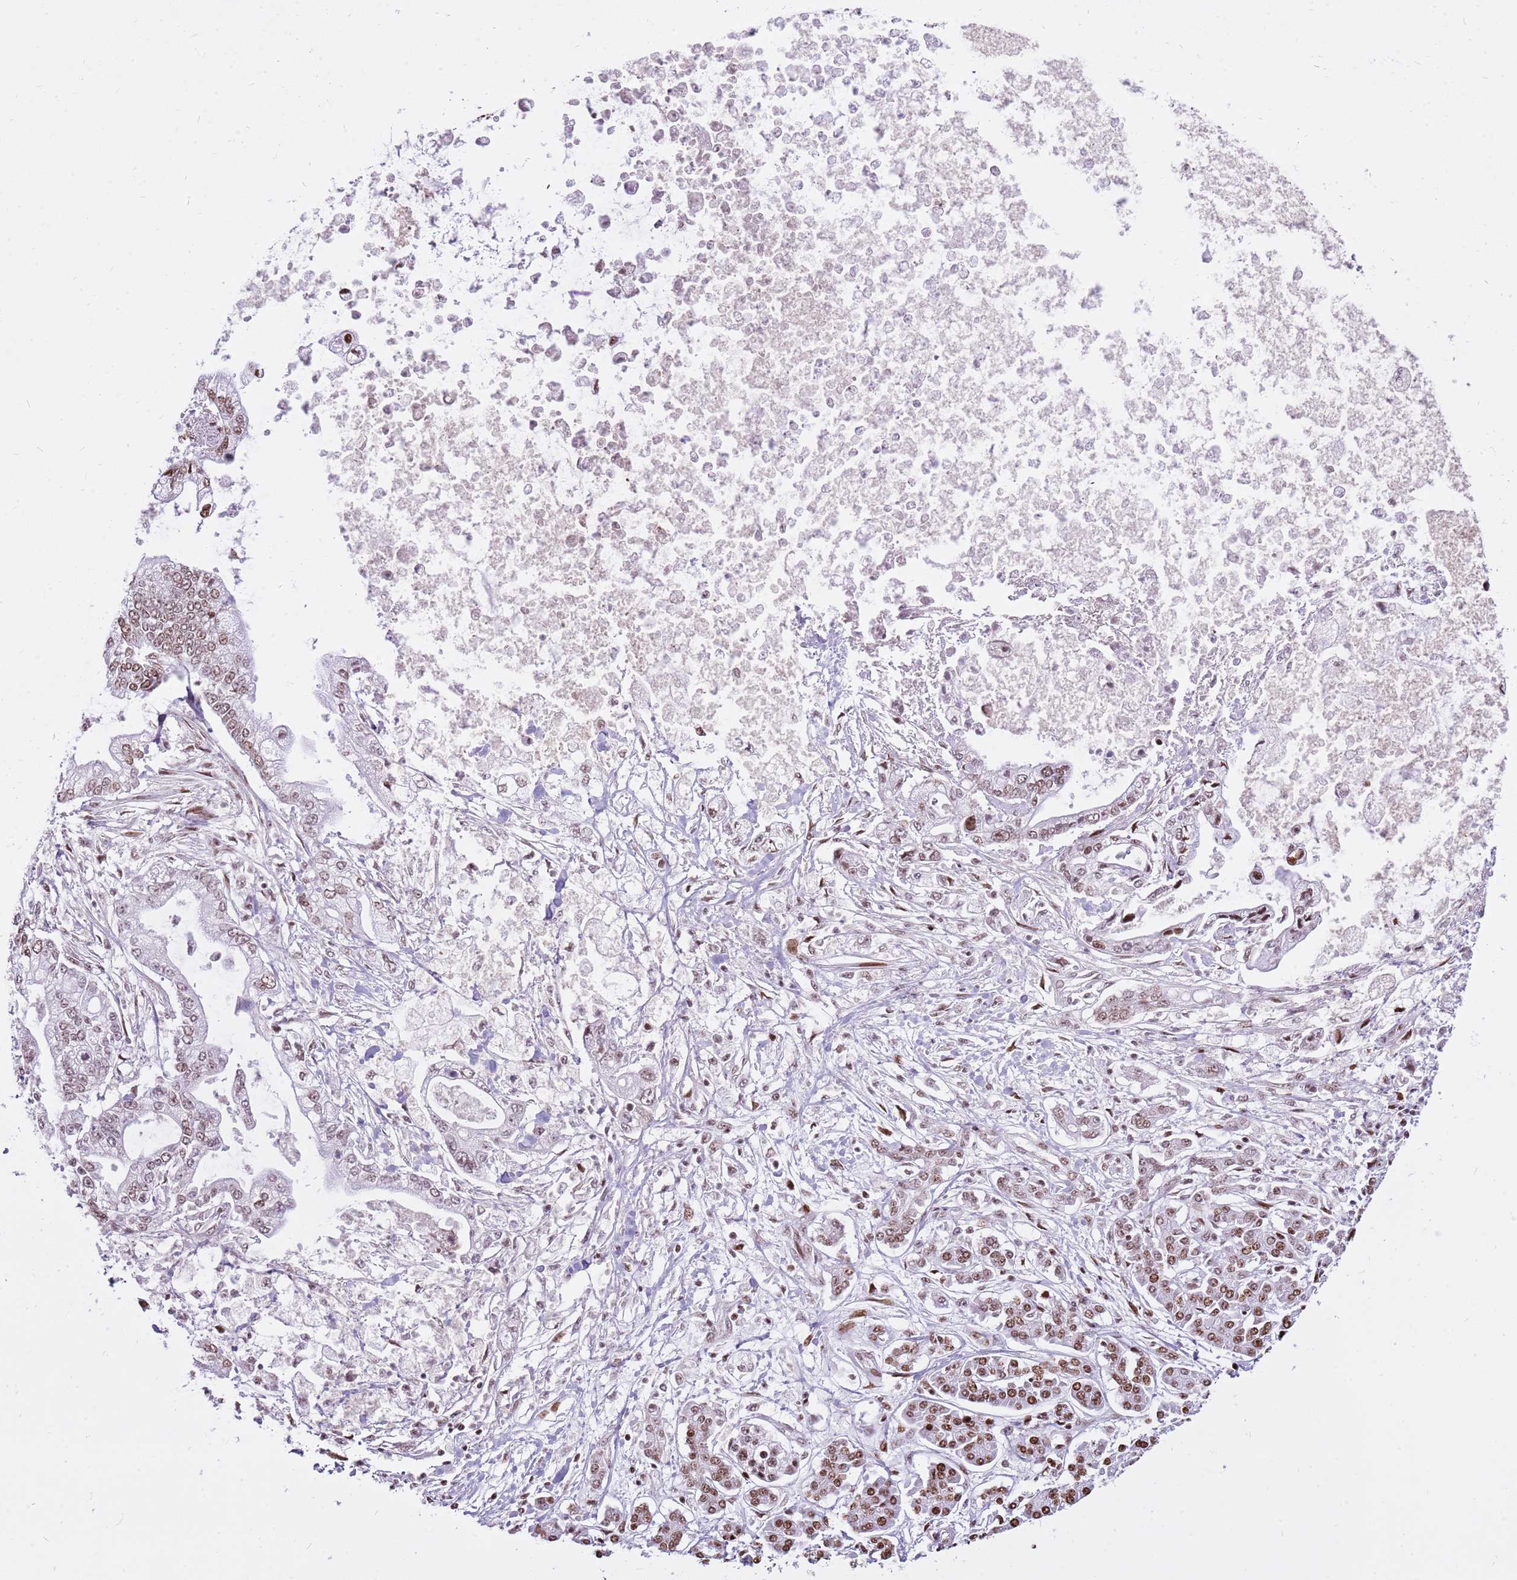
{"staining": {"intensity": "moderate", "quantity": ">75%", "location": "nuclear"}, "tissue": "pancreatic cancer", "cell_type": "Tumor cells", "image_type": "cancer", "snomed": [{"axis": "morphology", "description": "Adenocarcinoma, NOS"}, {"axis": "topography", "description": "Pancreas"}], "caption": "Immunohistochemistry micrograph of human pancreatic cancer (adenocarcinoma) stained for a protein (brown), which displays medium levels of moderate nuclear positivity in approximately >75% of tumor cells.", "gene": "WASHC4", "patient": {"sex": "male", "age": 69}}